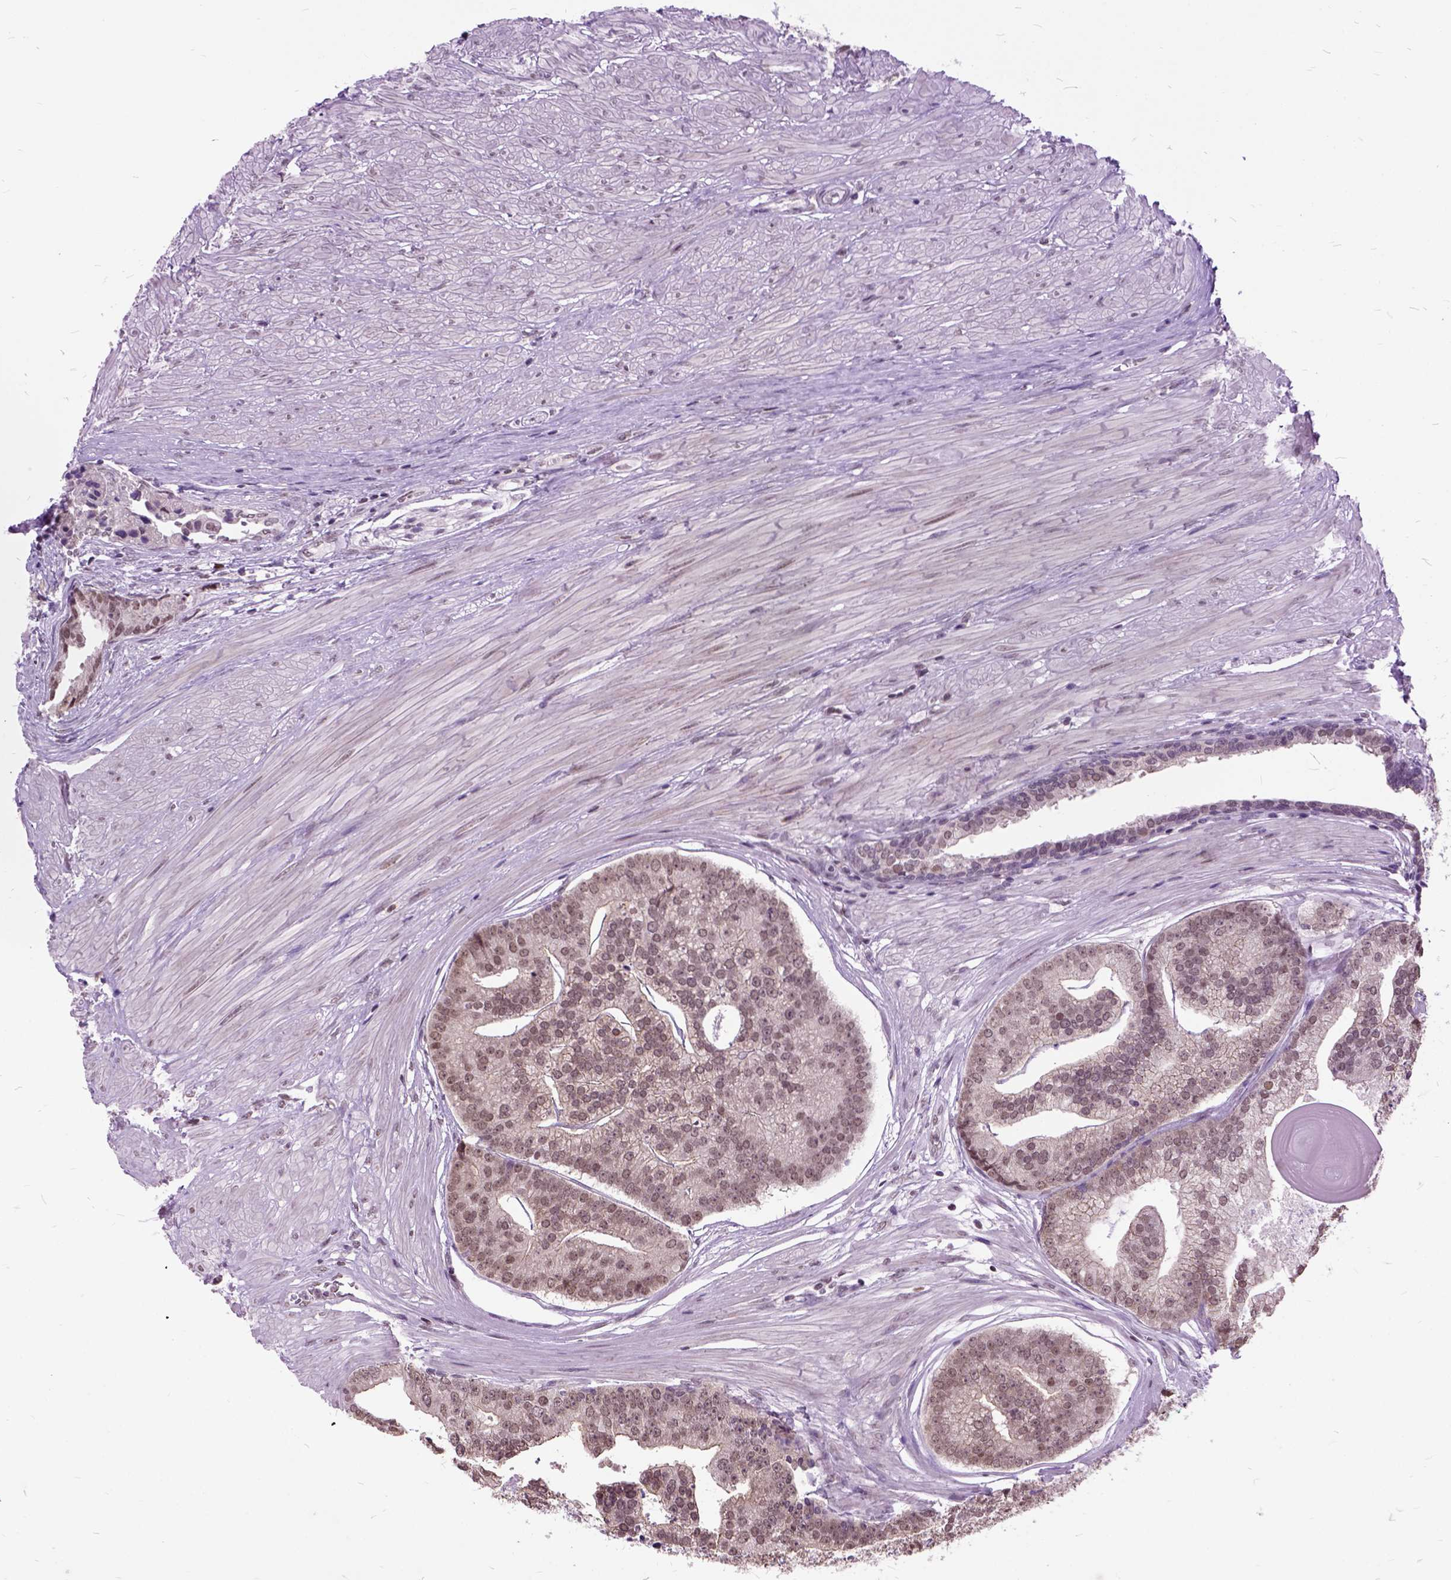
{"staining": {"intensity": "weak", "quantity": ">75%", "location": "nuclear"}, "tissue": "prostate cancer", "cell_type": "Tumor cells", "image_type": "cancer", "snomed": [{"axis": "morphology", "description": "Adenocarcinoma, NOS"}, {"axis": "topography", "description": "Prostate and seminal vesicle, NOS"}, {"axis": "topography", "description": "Prostate"}], "caption": "High-power microscopy captured an immunohistochemistry micrograph of adenocarcinoma (prostate), revealing weak nuclear expression in about >75% of tumor cells.", "gene": "ORC5", "patient": {"sex": "male", "age": 44}}